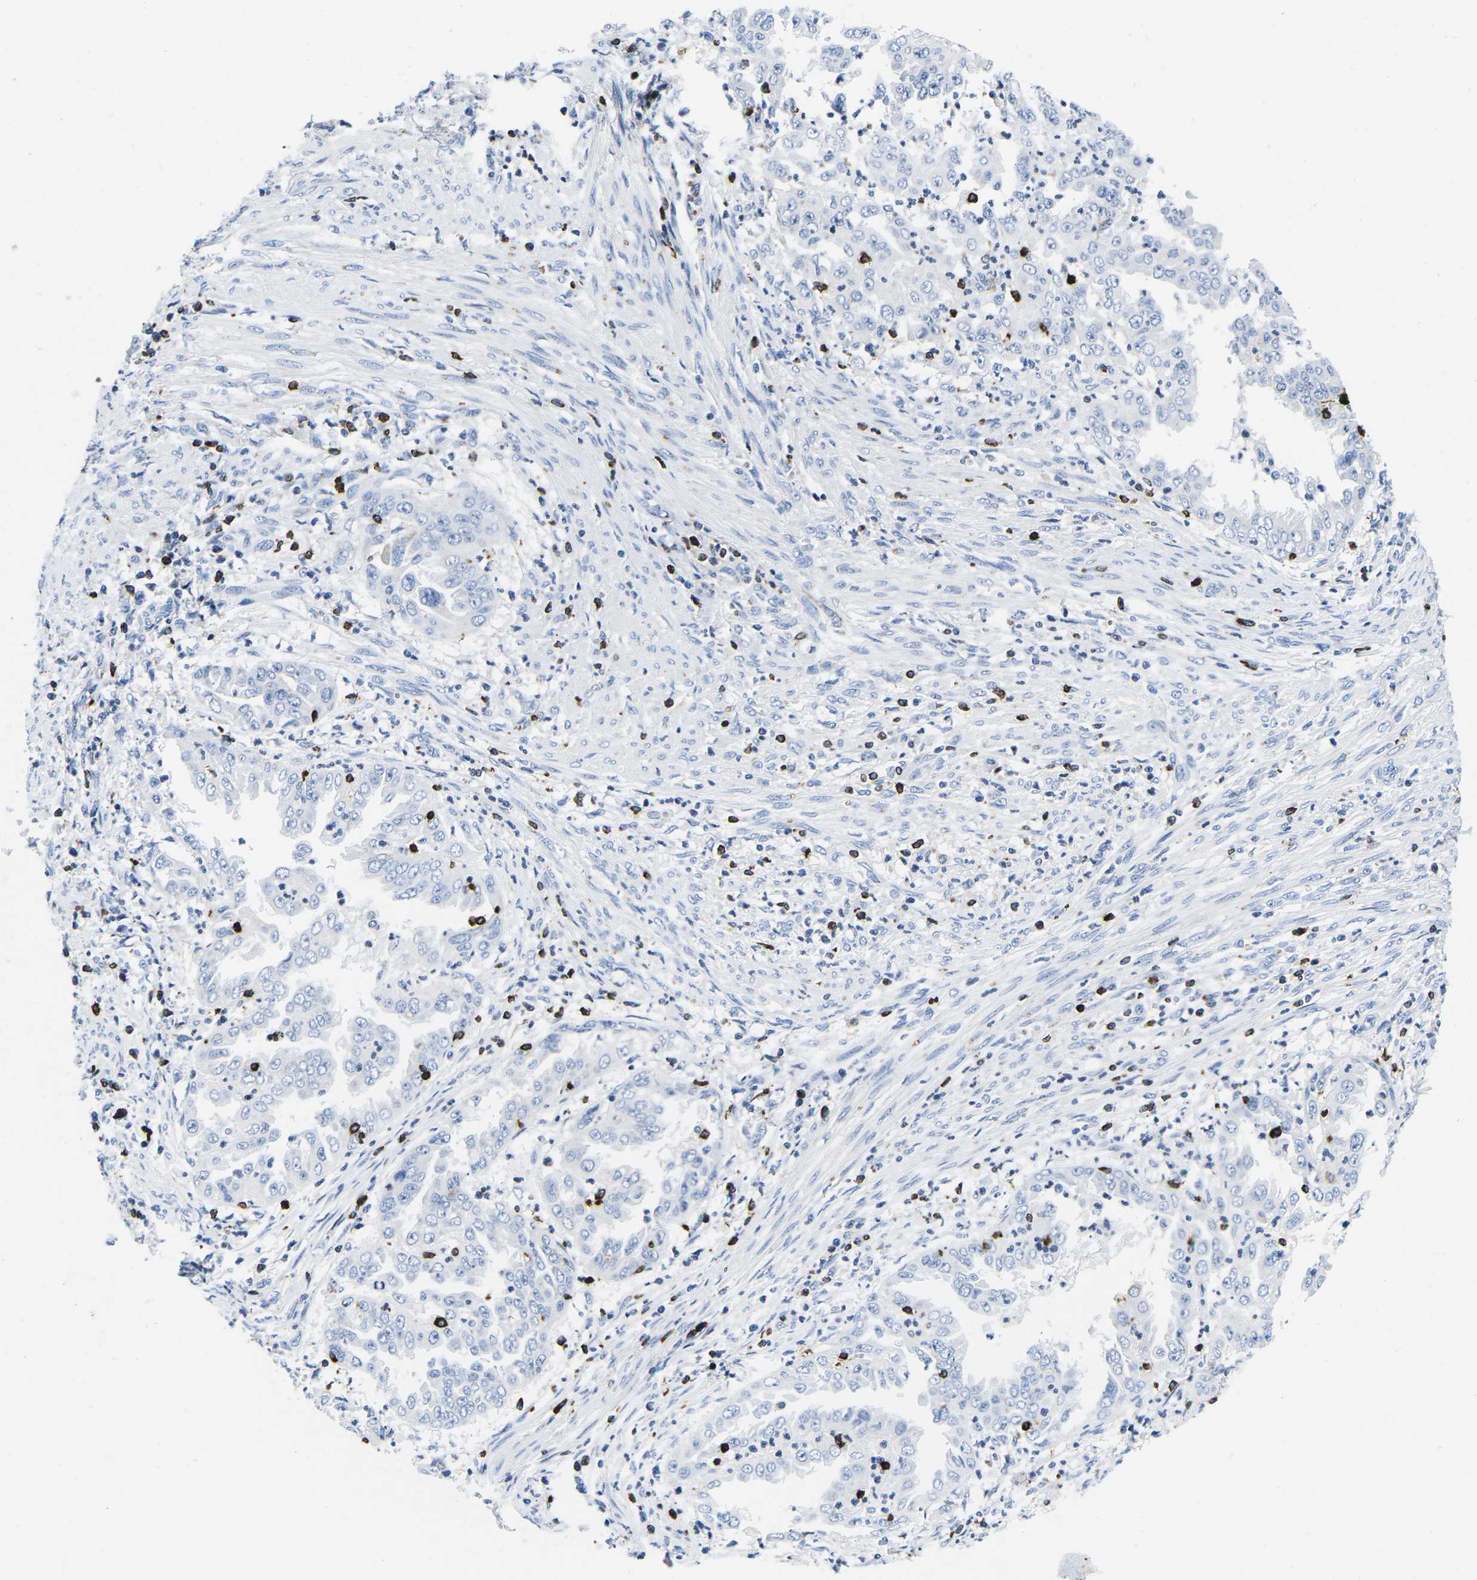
{"staining": {"intensity": "negative", "quantity": "none", "location": "none"}, "tissue": "endometrial cancer", "cell_type": "Tumor cells", "image_type": "cancer", "snomed": [{"axis": "morphology", "description": "Adenocarcinoma, NOS"}, {"axis": "topography", "description": "Endometrium"}], "caption": "This is an immunohistochemistry (IHC) photomicrograph of human endometrial cancer (adenocarcinoma). There is no staining in tumor cells.", "gene": "CTSW", "patient": {"sex": "female", "age": 85}}